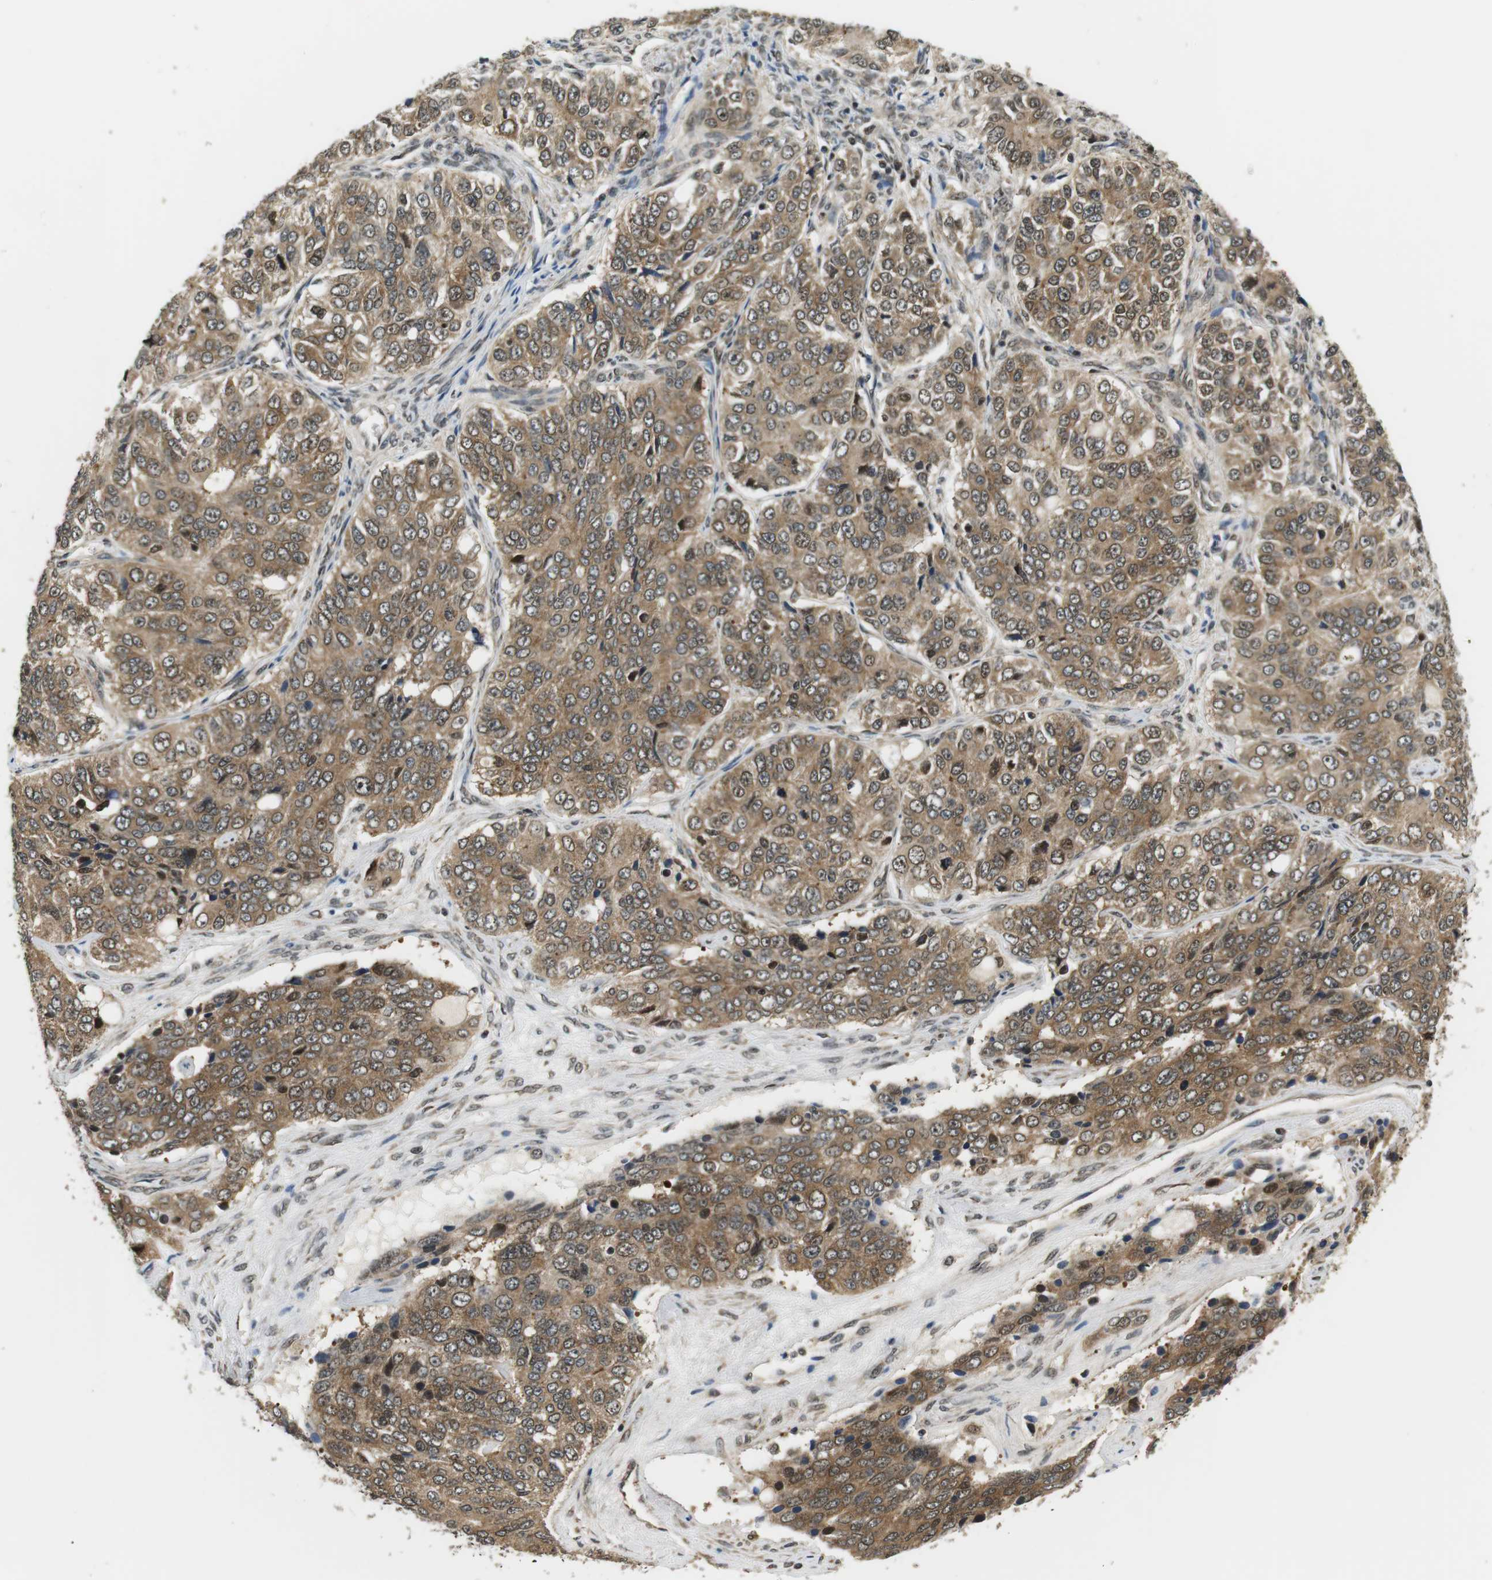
{"staining": {"intensity": "moderate", "quantity": ">75%", "location": "cytoplasmic/membranous,nuclear"}, "tissue": "ovarian cancer", "cell_type": "Tumor cells", "image_type": "cancer", "snomed": [{"axis": "morphology", "description": "Carcinoma, endometroid"}, {"axis": "topography", "description": "Ovary"}], "caption": "This is a photomicrograph of immunohistochemistry staining of ovarian cancer (endometroid carcinoma), which shows moderate expression in the cytoplasmic/membranous and nuclear of tumor cells.", "gene": "CSNK2B", "patient": {"sex": "female", "age": 51}}